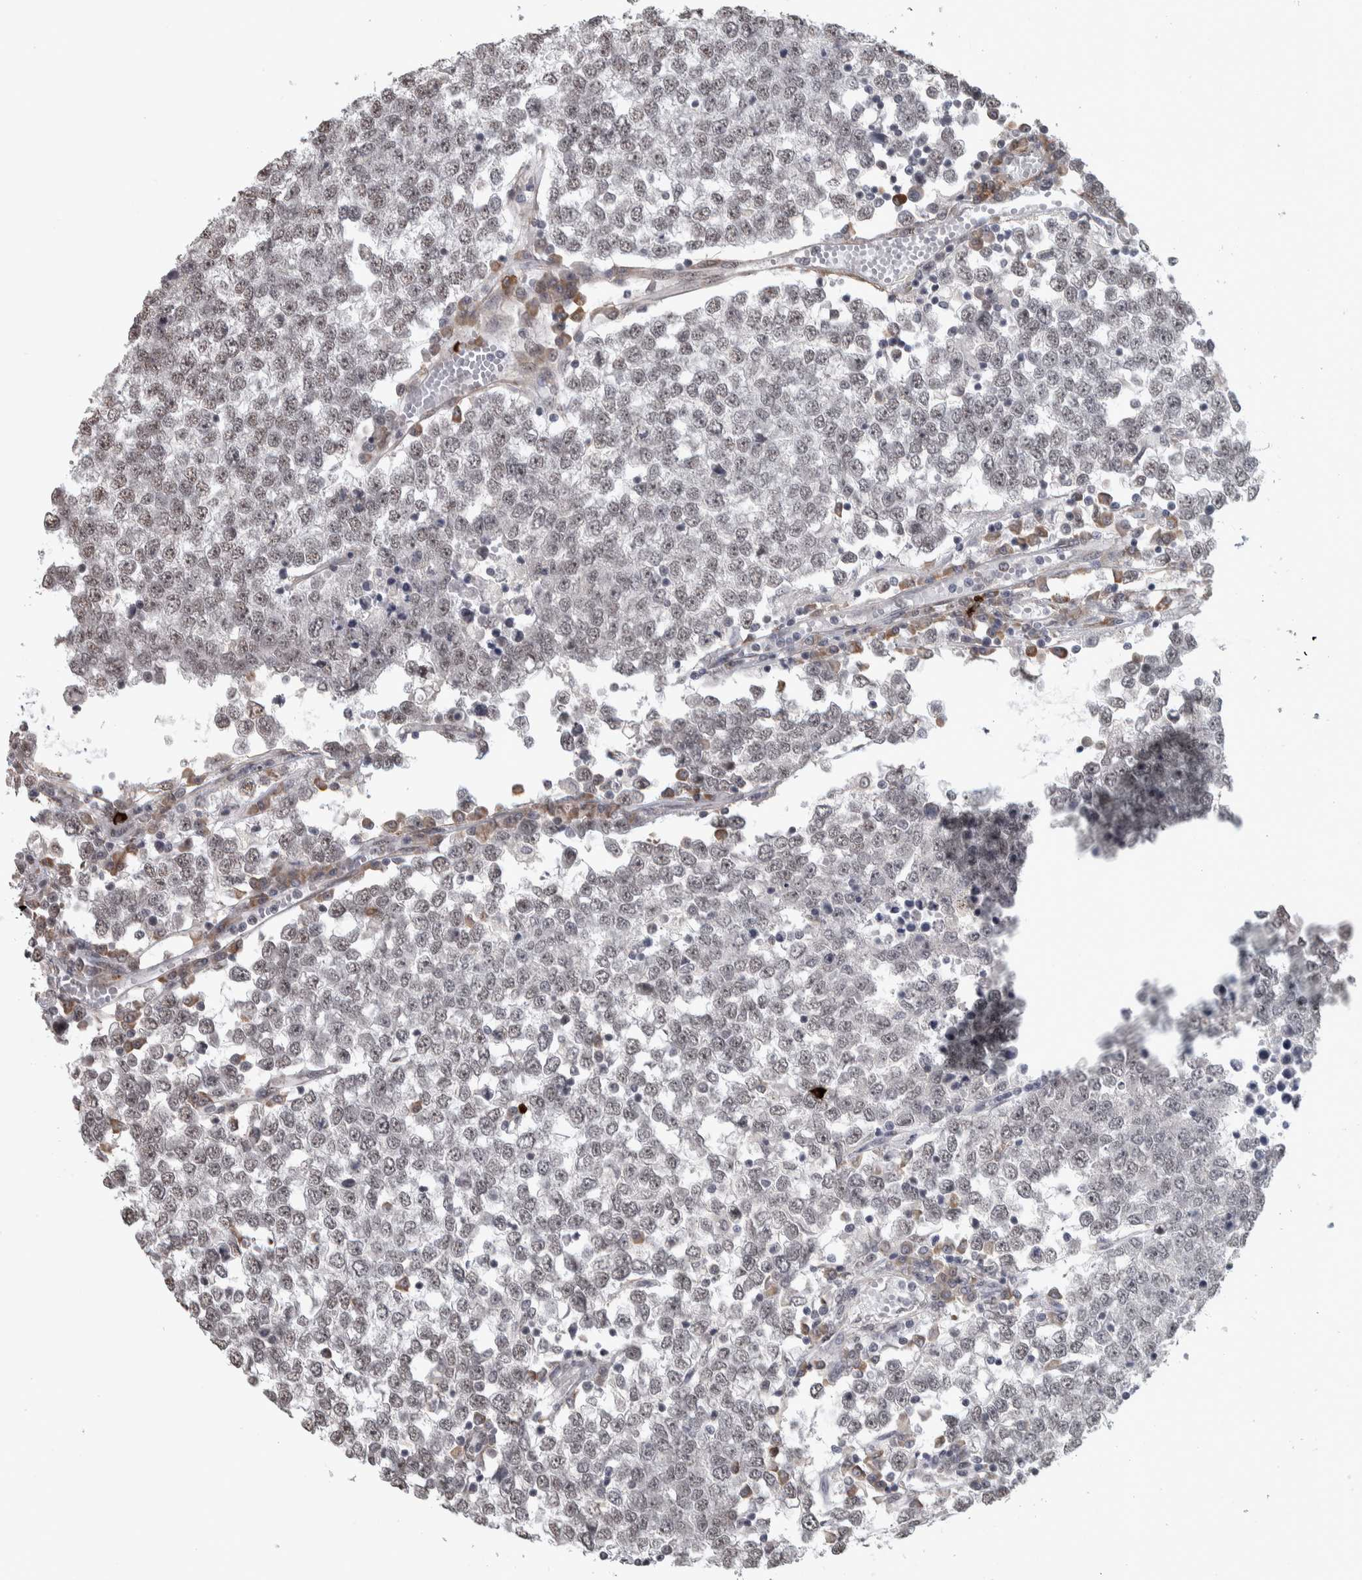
{"staining": {"intensity": "negative", "quantity": "none", "location": "none"}, "tissue": "testis cancer", "cell_type": "Tumor cells", "image_type": "cancer", "snomed": [{"axis": "morphology", "description": "Seminoma, NOS"}, {"axis": "topography", "description": "Testis"}], "caption": "A high-resolution micrograph shows immunohistochemistry staining of testis seminoma, which exhibits no significant expression in tumor cells. Brightfield microscopy of immunohistochemistry (IHC) stained with DAB (3,3'-diaminobenzidine) (brown) and hematoxylin (blue), captured at high magnification.", "gene": "DDX42", "patient": {"sex": "male", "age": 65}}